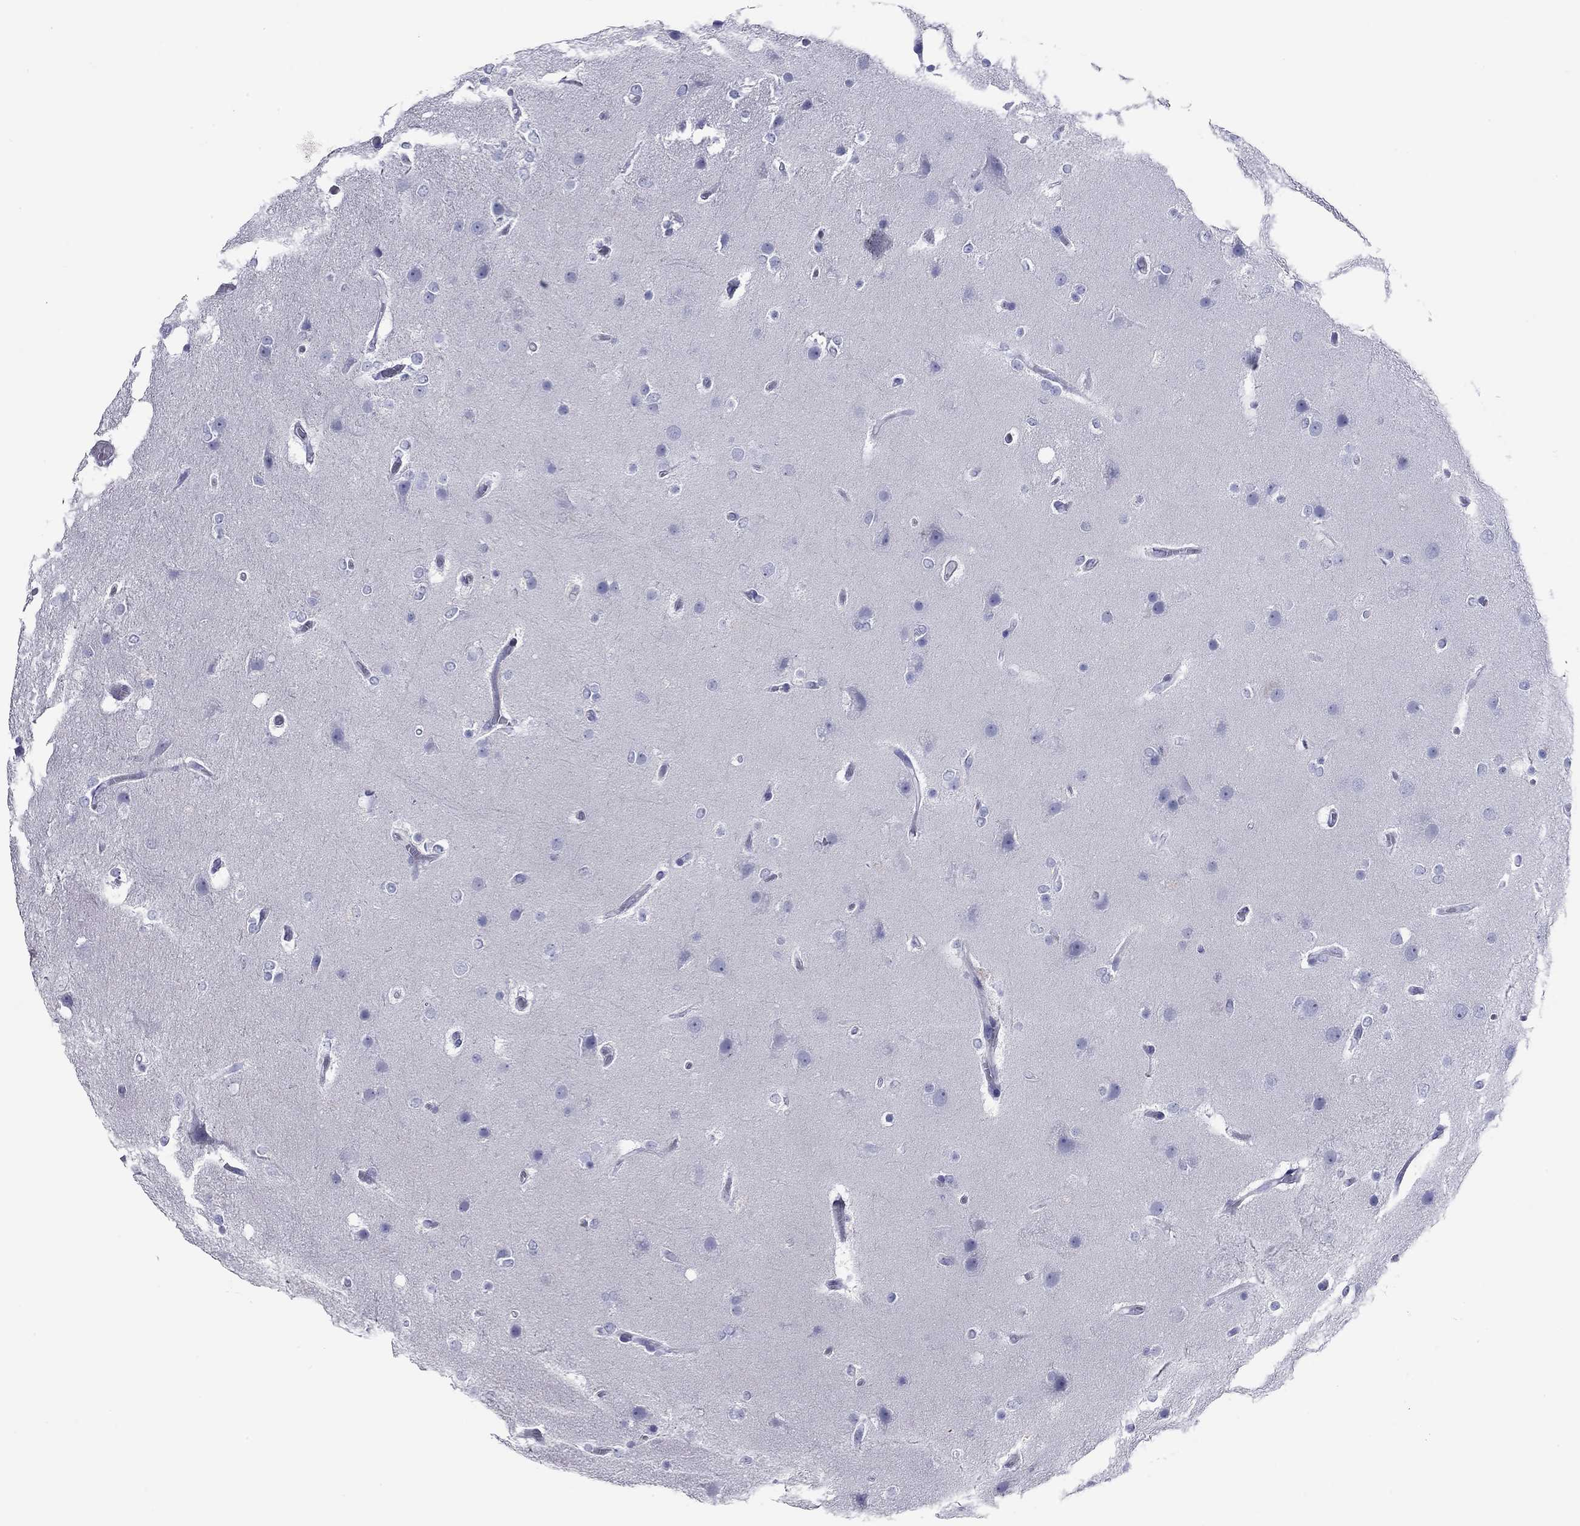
{"staining": {"intensity": "negative", "quantity": "none", "location": "none"}, "tissue": "glioma", "cell_type": "Tumor cells", "image_type": "cancer", "snomed": [{"axis": "morphology", "description": "Glioma, malignant, High grade"}, {"axis": "topography", "description": "Brain"}], "caption": "Immunohistochemical staining of human glioma reveals no significant expression in tumor cells. (IHC, brightfield microscopy, high magnification).", "gene": "ACTL7B", "patient": {"sex": "female", "age": 61}}